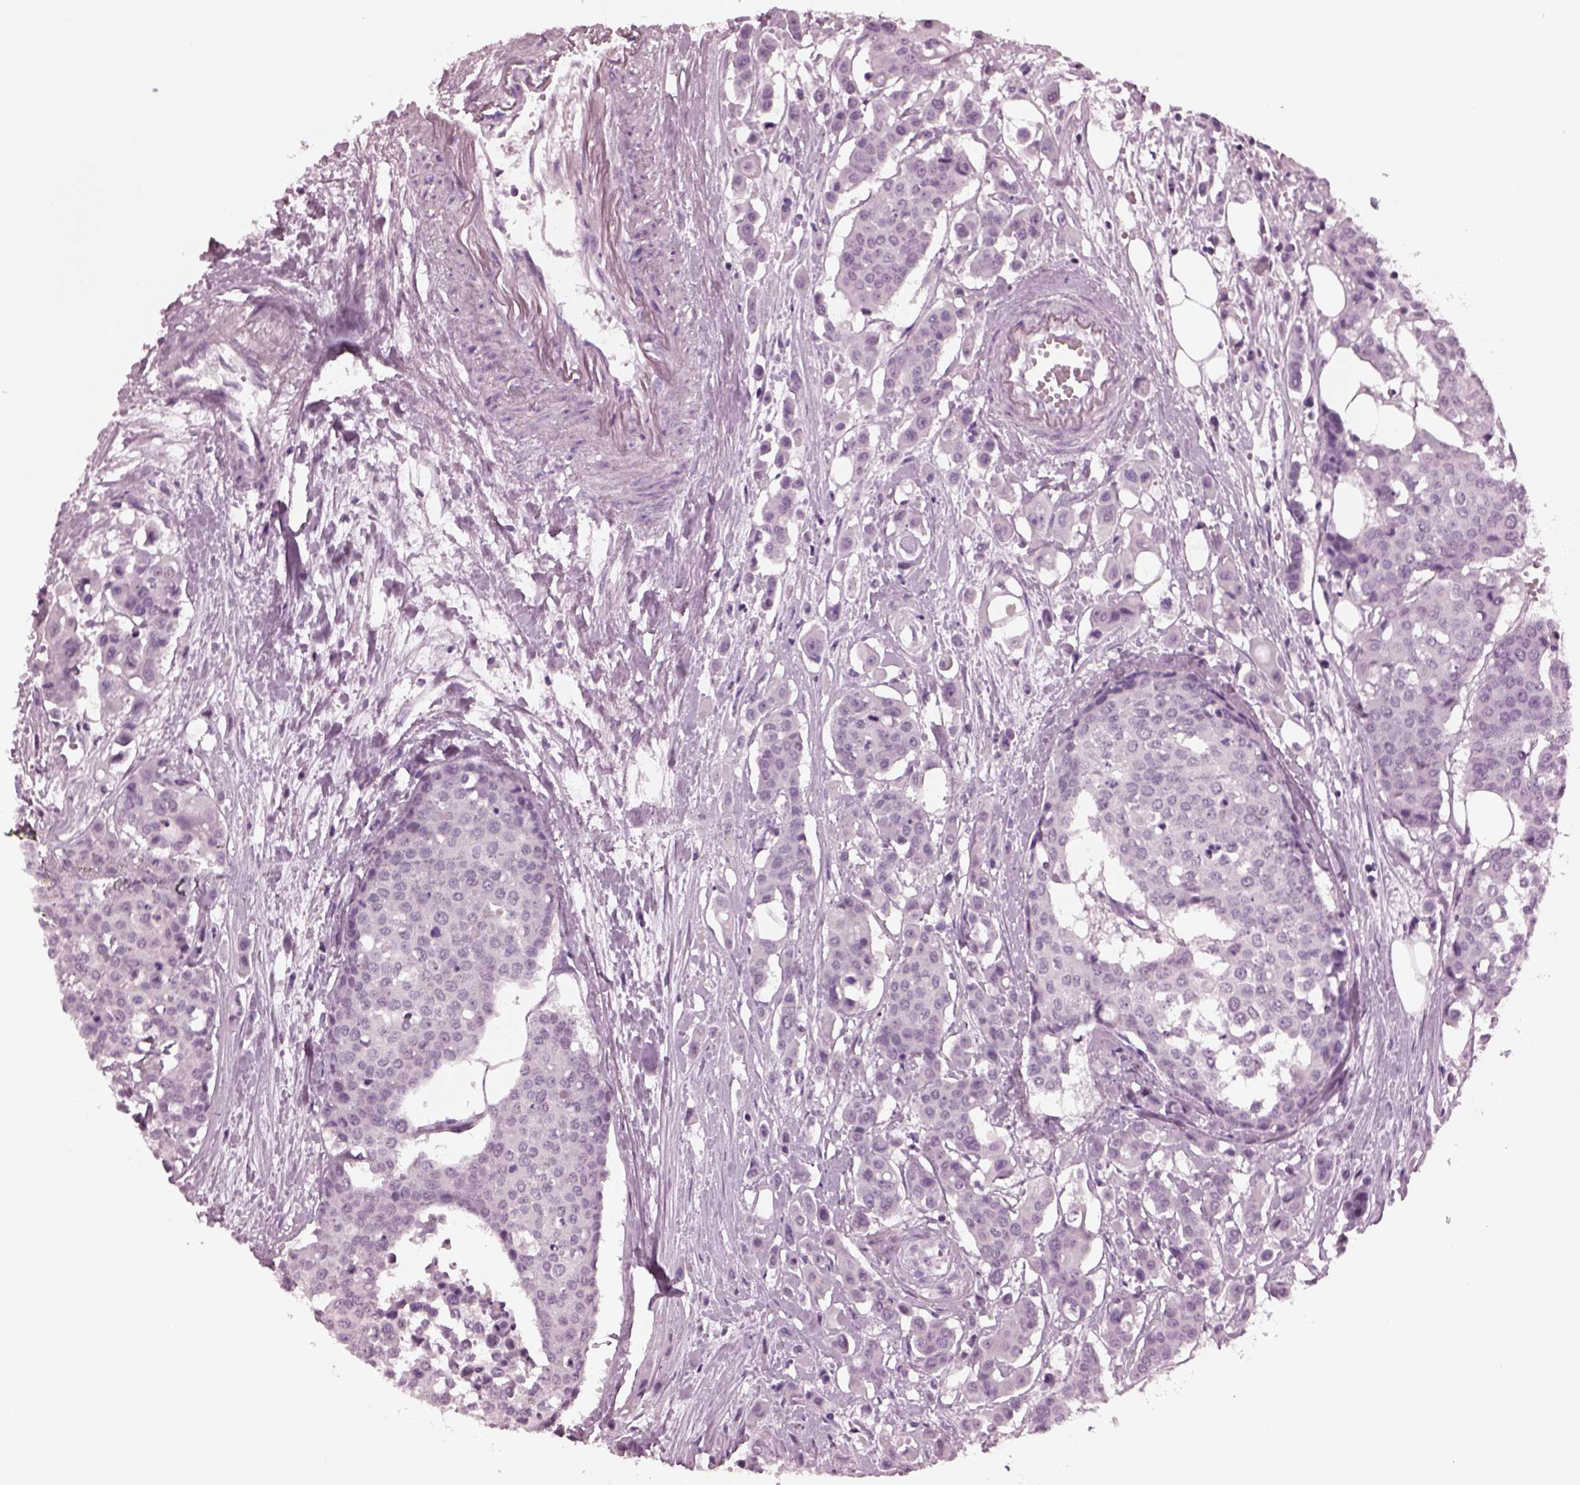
{"staining": {"intensity": "negative", "quantity": "none", "location": "none"}, "tissue": "carcinoid", "cell_type": "Tumor cells", "image_type": "cancer", "snomed": [{"axis": "morphology", "description": "Carcinoid, malignant, NOS"}, {"axis": "topography", "description": "Colon"}], "caption": "The immunohistochemistry photomicrograph has no significant expression in tumor cells of carcinoid tissue.", "gene": "SLC6A17", "patient": {"sex": "male", "age": 81}}